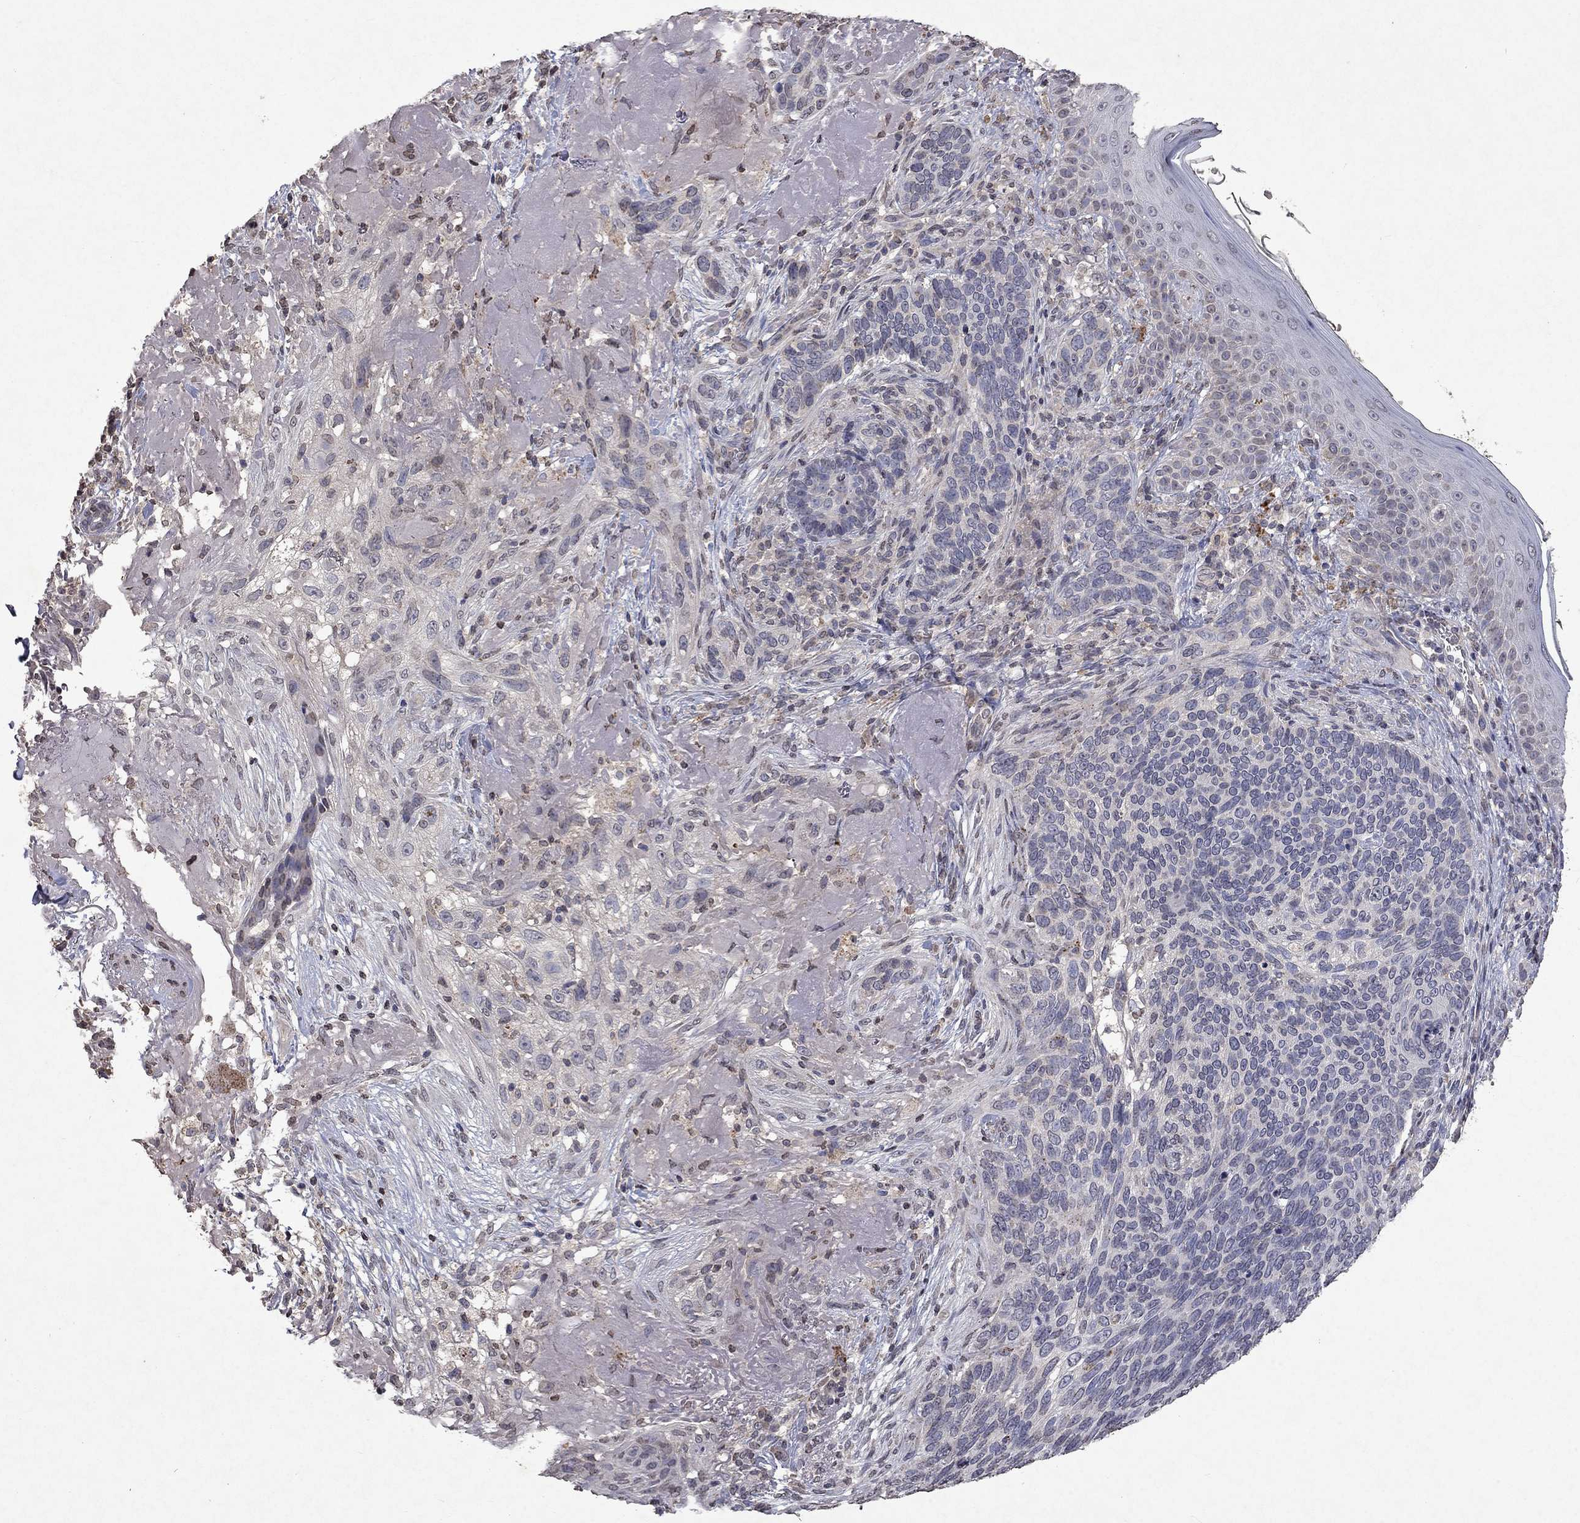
{"staining": {"intensity": "negative", "quantity": "none", "location": "none"}, "tissue": "skin cancer", "cell_type": "Tumor cells", "image_type": "cancer", "snomed": [{"axis": "morphology", "description": "Basal cell carcinoma"}, {"axis": "topography", "description": "Skin"}], "caption": "Immunohistochemical staining of skin basal cell carcinoma displays no significant positivity in tumor cells. (Immunohistochemistry (ihc), brightfield microscopy, high magnification).", "gene": "TTC38", "patient": {"sex": "male", "age": 91}}